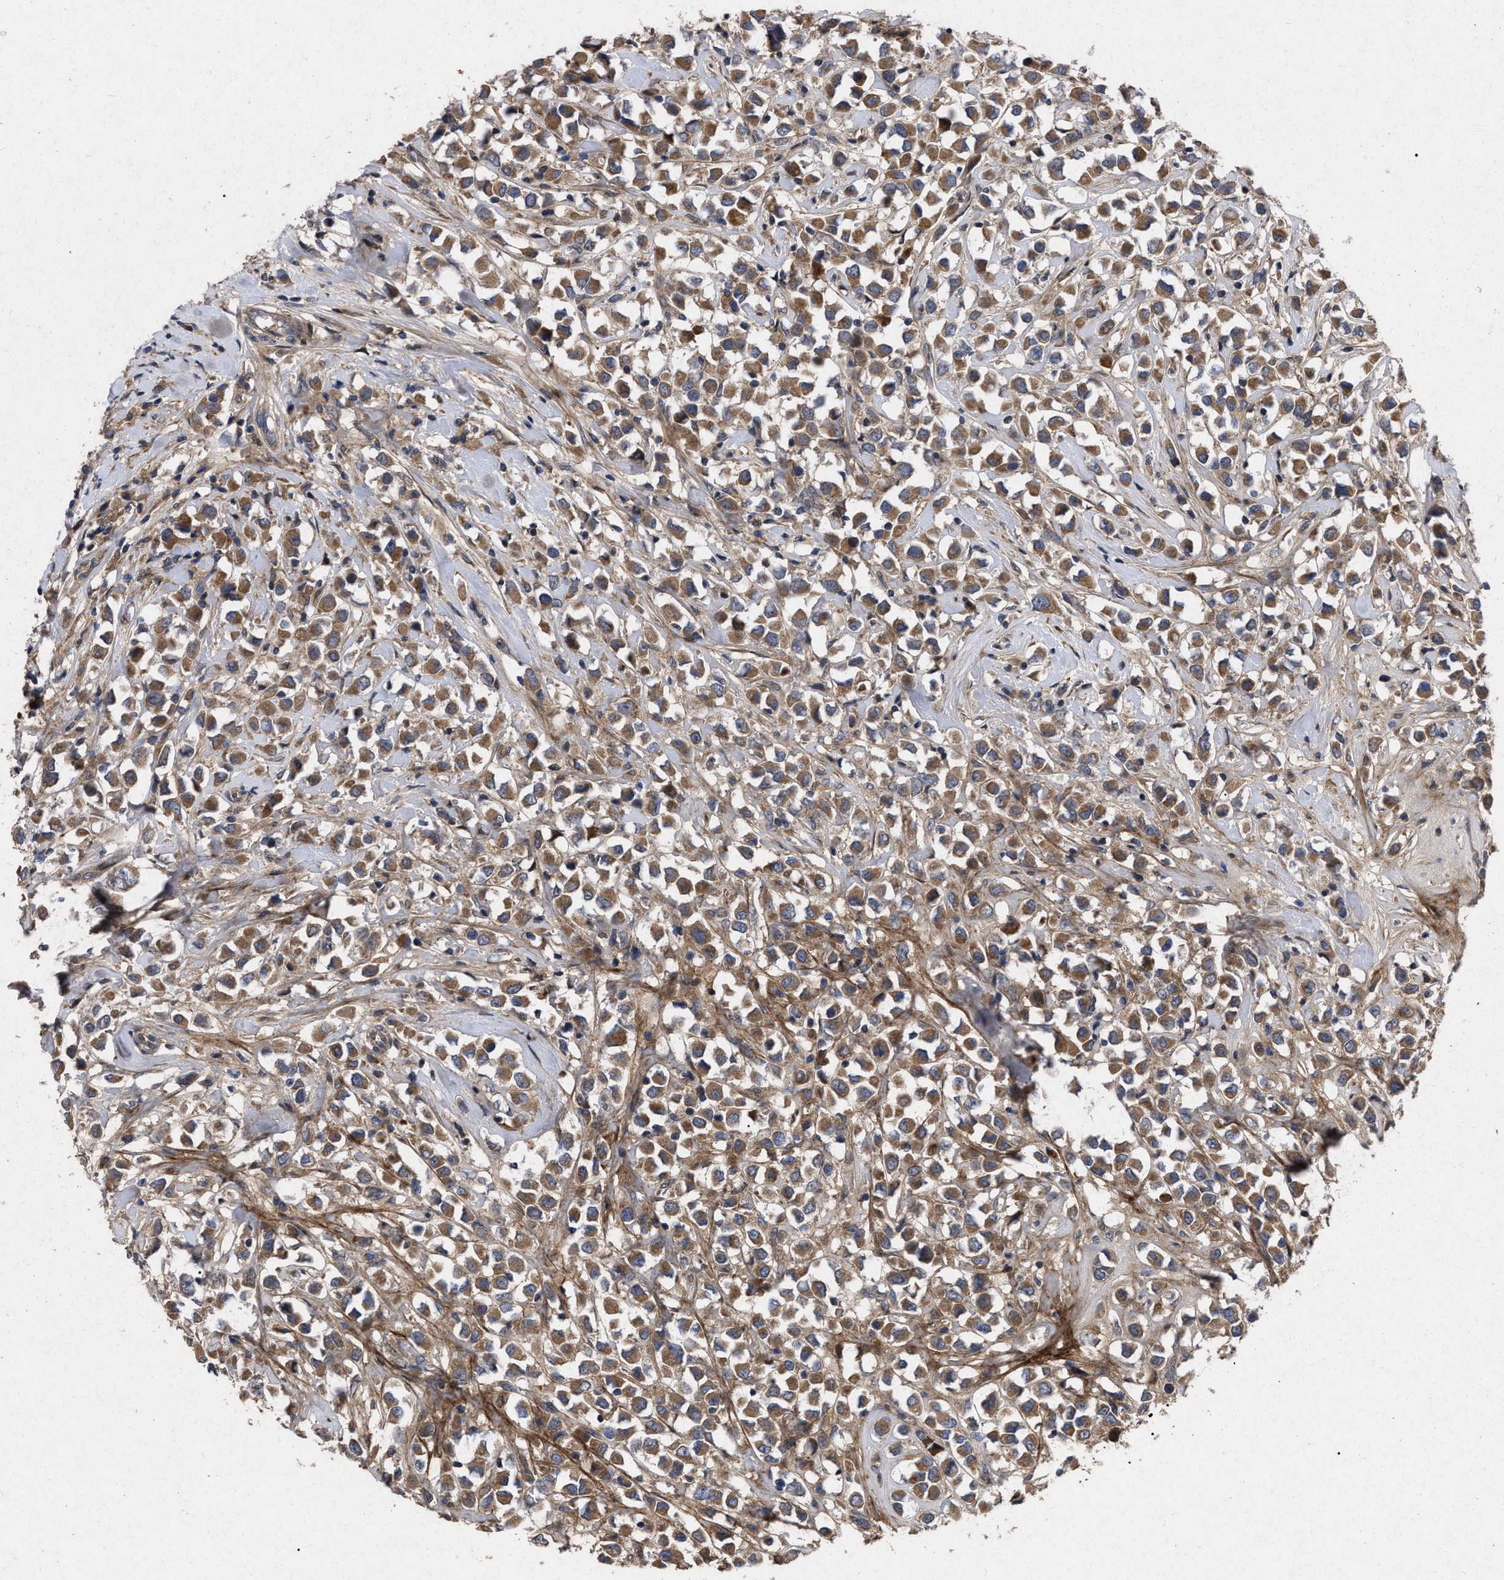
{"staining": {"intensity": "moderate", "quantity": ">75%", "location": "cytoplasmic/membranous"}, "tissue": "breast cancer", "cell_type": "Tumor cells", "image_type": "cancer", "snomed": [{"axis": "morphology", "description": "Duct carcinoma"}, {"axis": "topography", "description": "Breast"}], "caption": "Protein expression analysis of breast cancer (intraductal carcinoma) displays moderate cytoplasmic/membranous expression in about >75% of tumor cells.", "gene": "CDKN2C", "patient": {"sex": "female", "age": 61}}